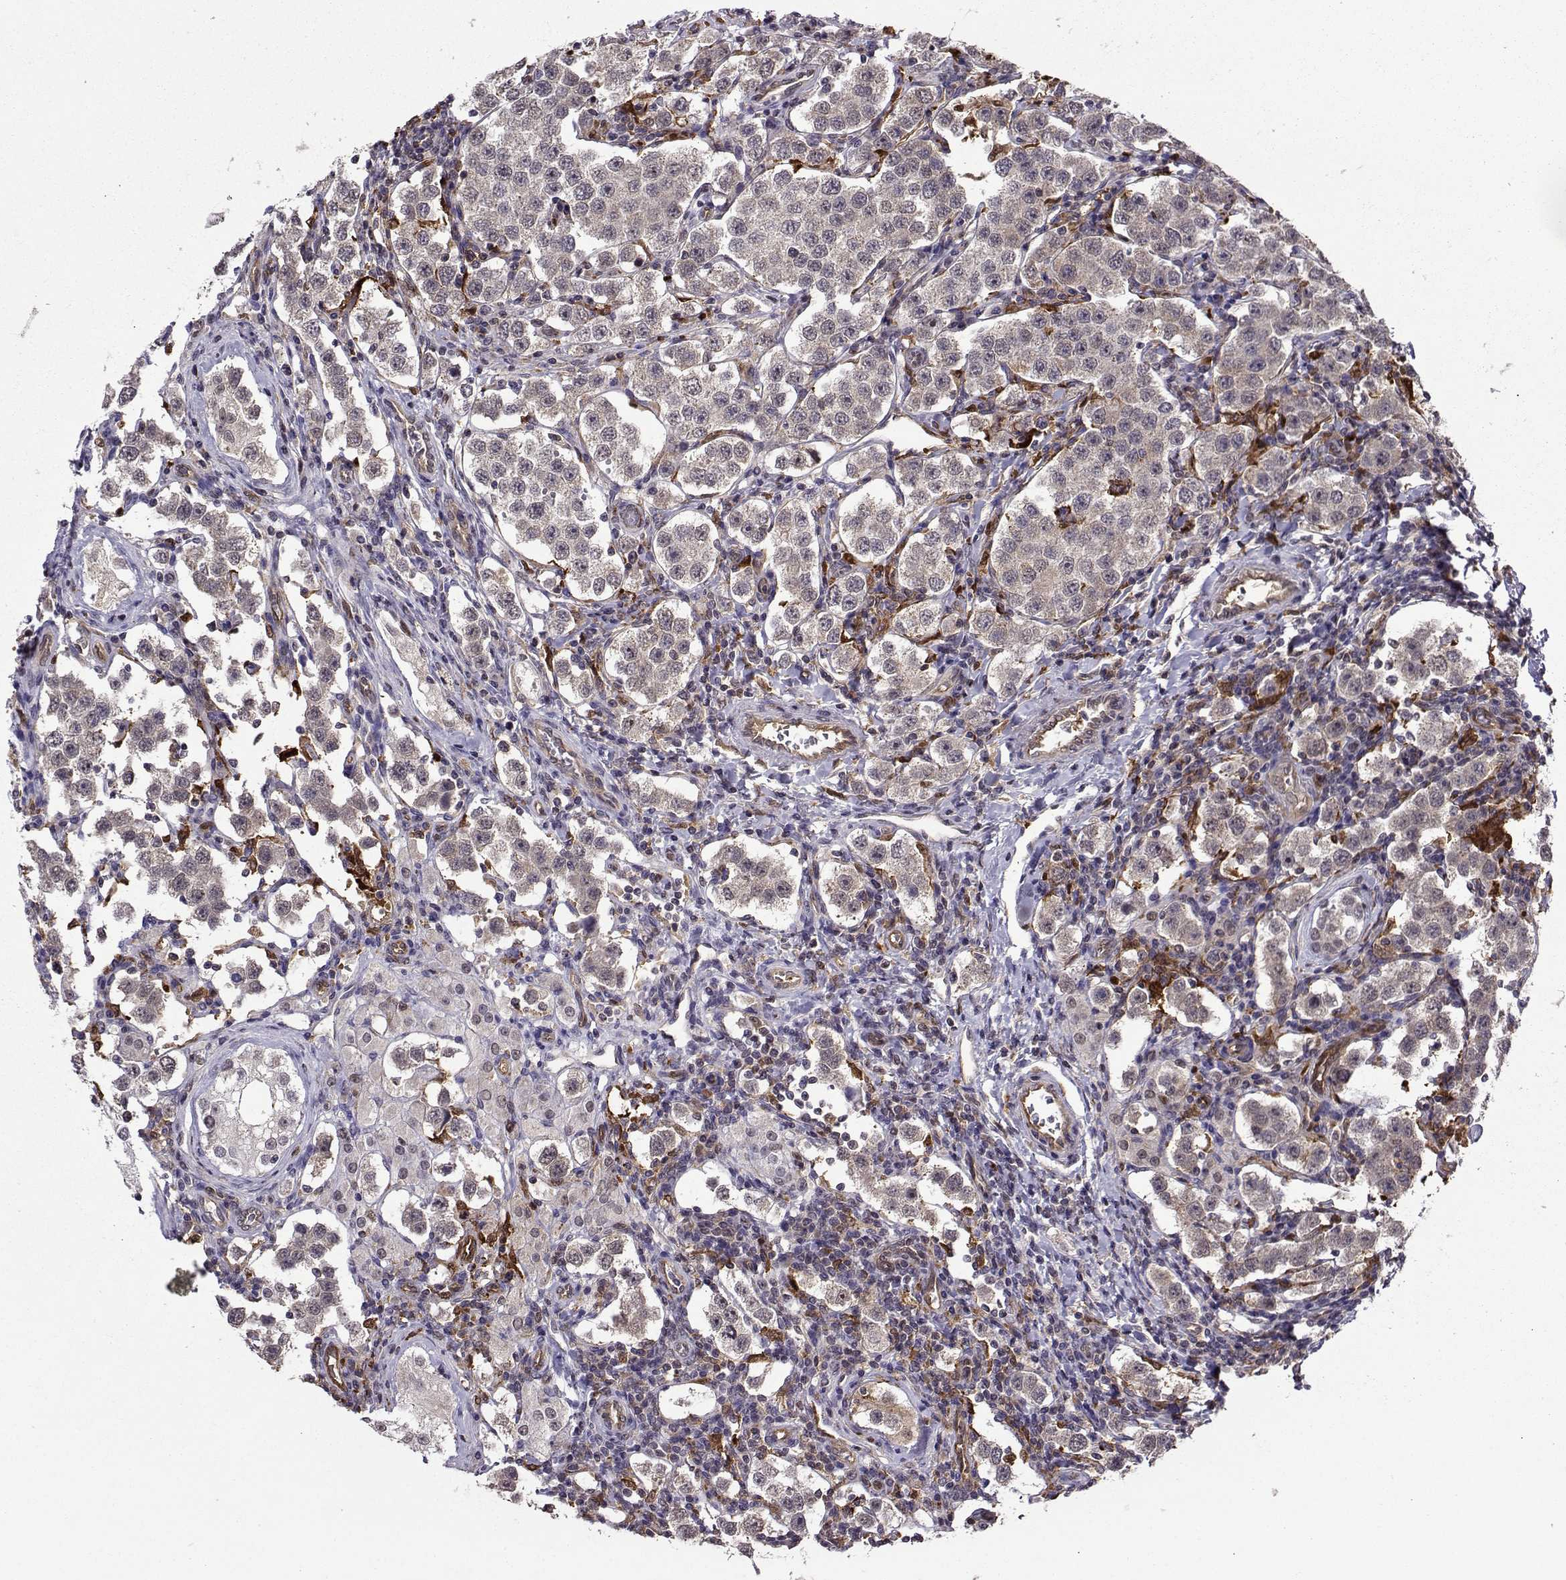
{"staining": {"intensity": "negative", "quantity": "none", "location": "none"}, "tissue": "testis cancer", "cell_type": "Tumor cells", "image_type": "cancer", "snomed": [{"axis": "morphology", "description": "Seminoma, NOS"}, {"axis": "topography", "description": "Testis"}], "caption": "Seminoma (testis) was stained to show a protein in brown. There is no significant expression in tumor cells. (Immunohistochemistry, brightfield microscopy, high magnification).", "gene": "DDX20", "patient": {"sex": "male", "age": 37}}